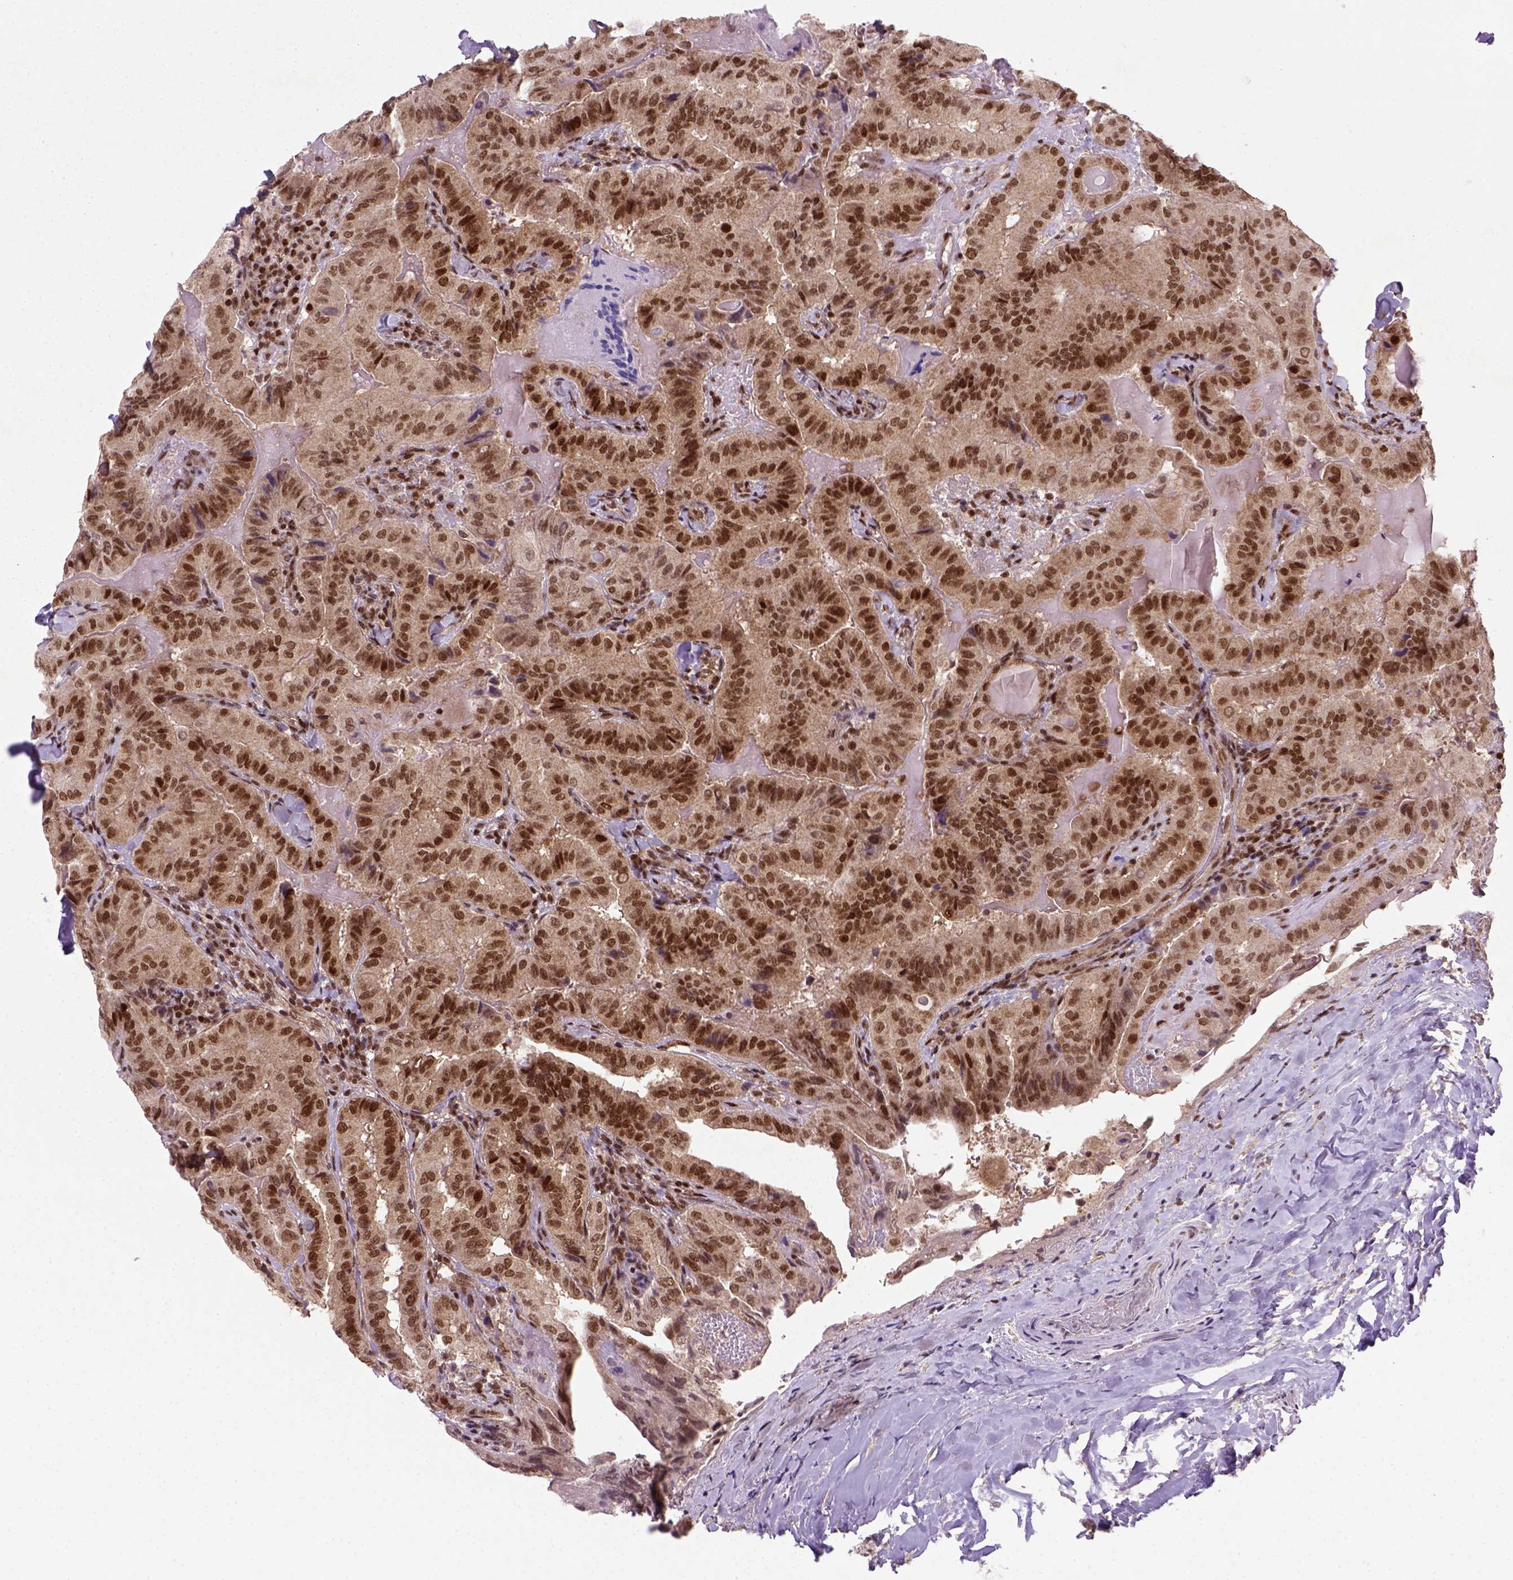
{"staining": {"intensity": "moderate", "quantity": ">75%", "location": "nuclear"}, "tissue": "thyroid cancer", "cell_type": "Tumor cells", "image_type": "cancer", "snomed": [{"axis": "morphology", "description": "Papillary adenocarcinoma, NOS"}, {"axis": "topography", "description": "Thyroid gland"}], "caption": "The immunohistochemical stain highlights moderate nuclear staining in tumor cells of thyroid papillary adenocarcinoma tissue.", "gene": "MGMT", "patient": {"sex": "female", "age": 68}}